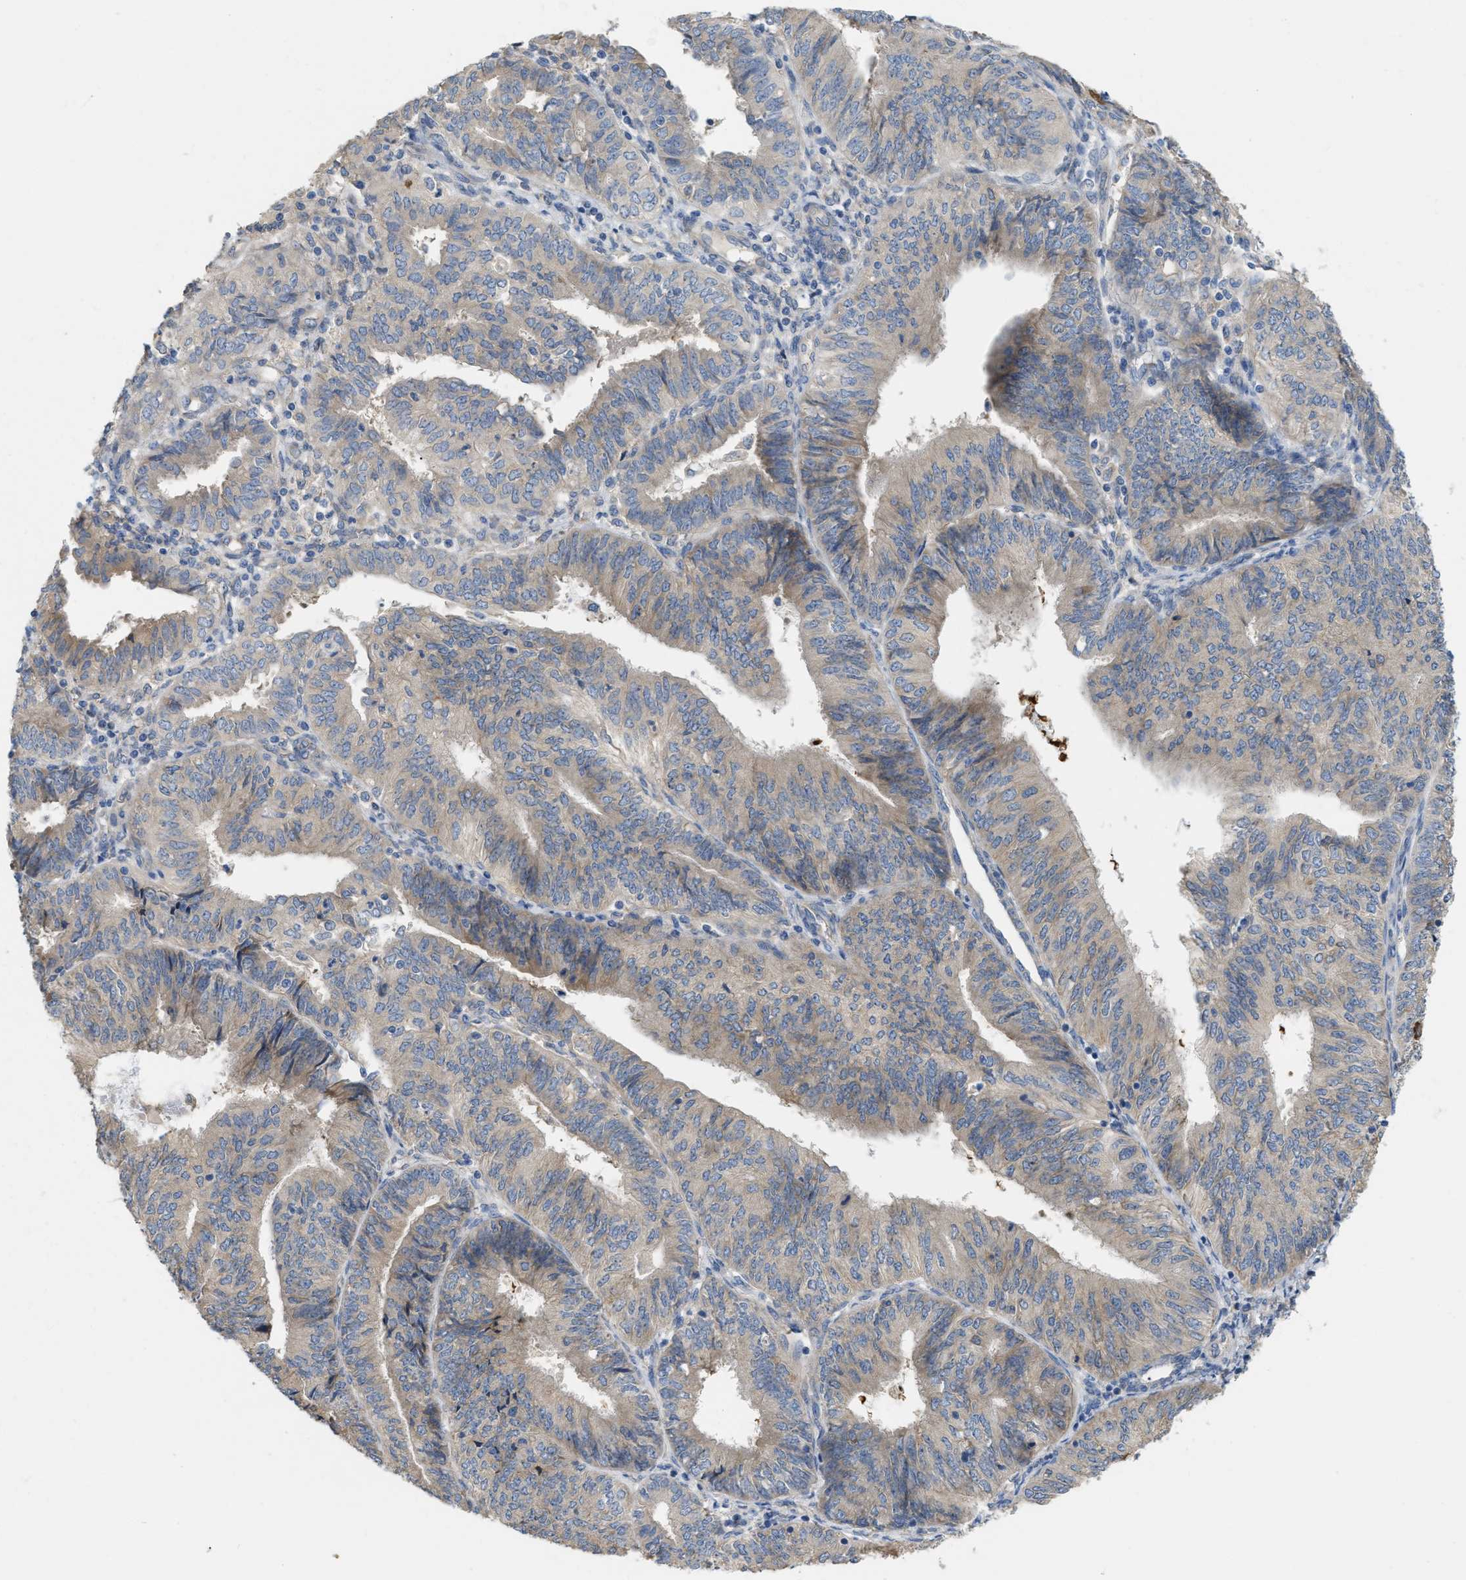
{"staining": {"intensity": "weak", "quantity": ">75%", "location": "cytoplasmic/membranous"}, "tissue": "endometrial cancer", "cell_type": "Tumor cells", "image_type": "cancer", "snomed": [{"axis": "morphology", "description": "Adenocarcinoma, NOS"}, {"axis": "topography", "description": "Endometrium"}], "caption": "A brown stain shows weak cytoplasmic/membranous positivity of a protein in human endometrial adenocarcinoma tumor cells.", "gene": "DHX58", "patient": {"sex": "female", "age": 58}}